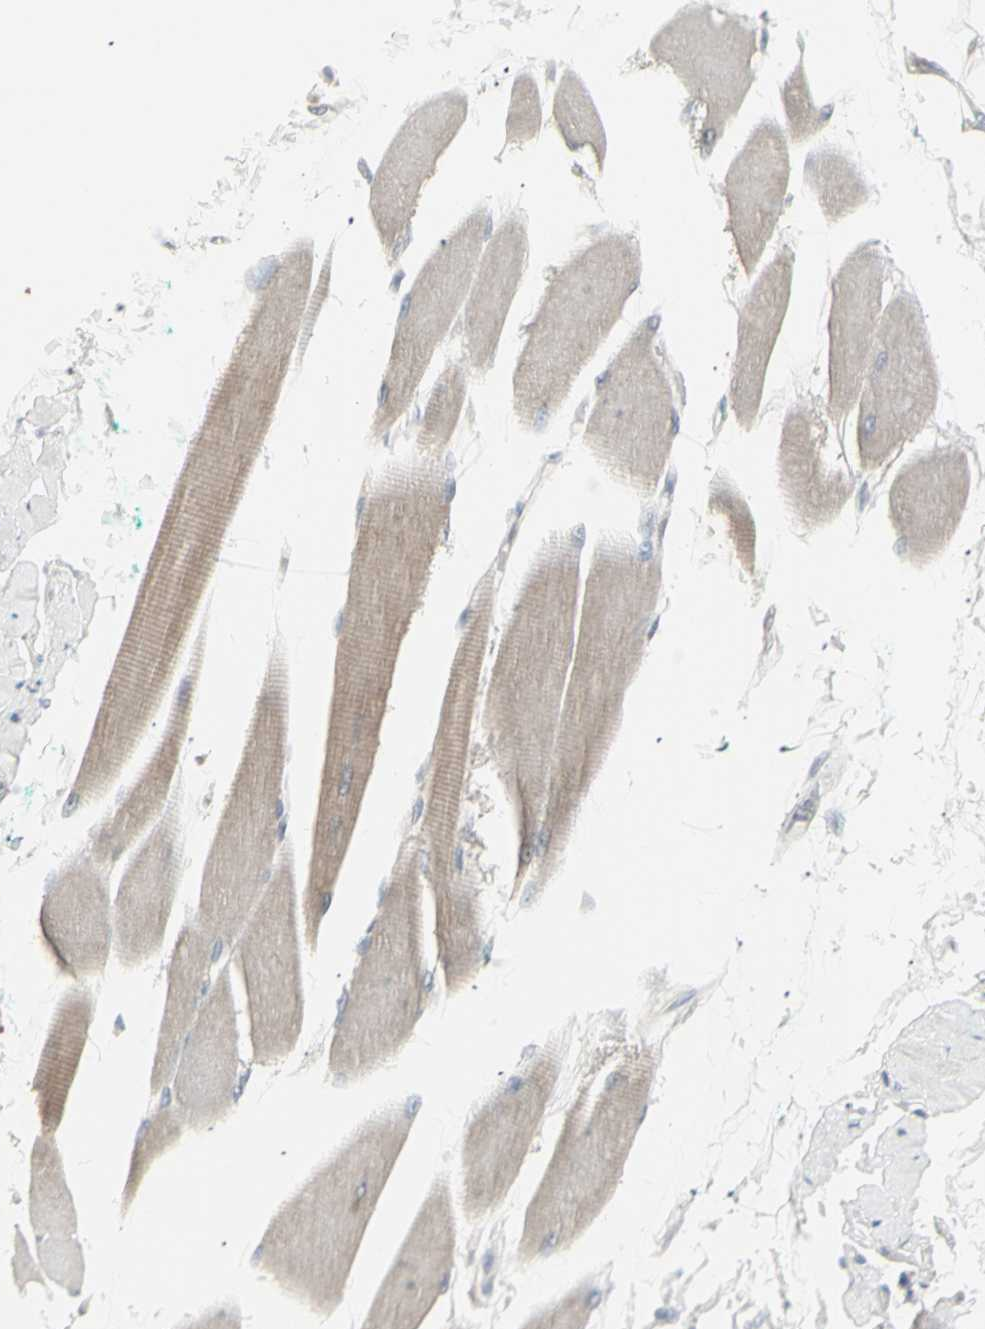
{"staining": {"intensity": "weak", "quantity": ">75%", "location": "cytoplasmic/membranous"}, "tissue": "skeletal muscle", "cell_type": "Myocytes", "image_type": "normal", "snomed": [{"axis": "morphology", "description": "Normal tissue, NOS"}, {"axis": "topography", "description": "Skeletal muscle"}, {"axis": "topography", "description": "Oral tissue"}, {"axis": "topography", "description": "Peripheral nerve tissue"}], "caption": "Protein expression analysis of benign skeletal muscle displays weak cytoplasmic/membranous positivity in about >75% of myocytes. (brown staining indicates protein expression, while blue staining denotes nuclei).", "gene": "CSK", "patient": {"sex": "female", "age": 84}}